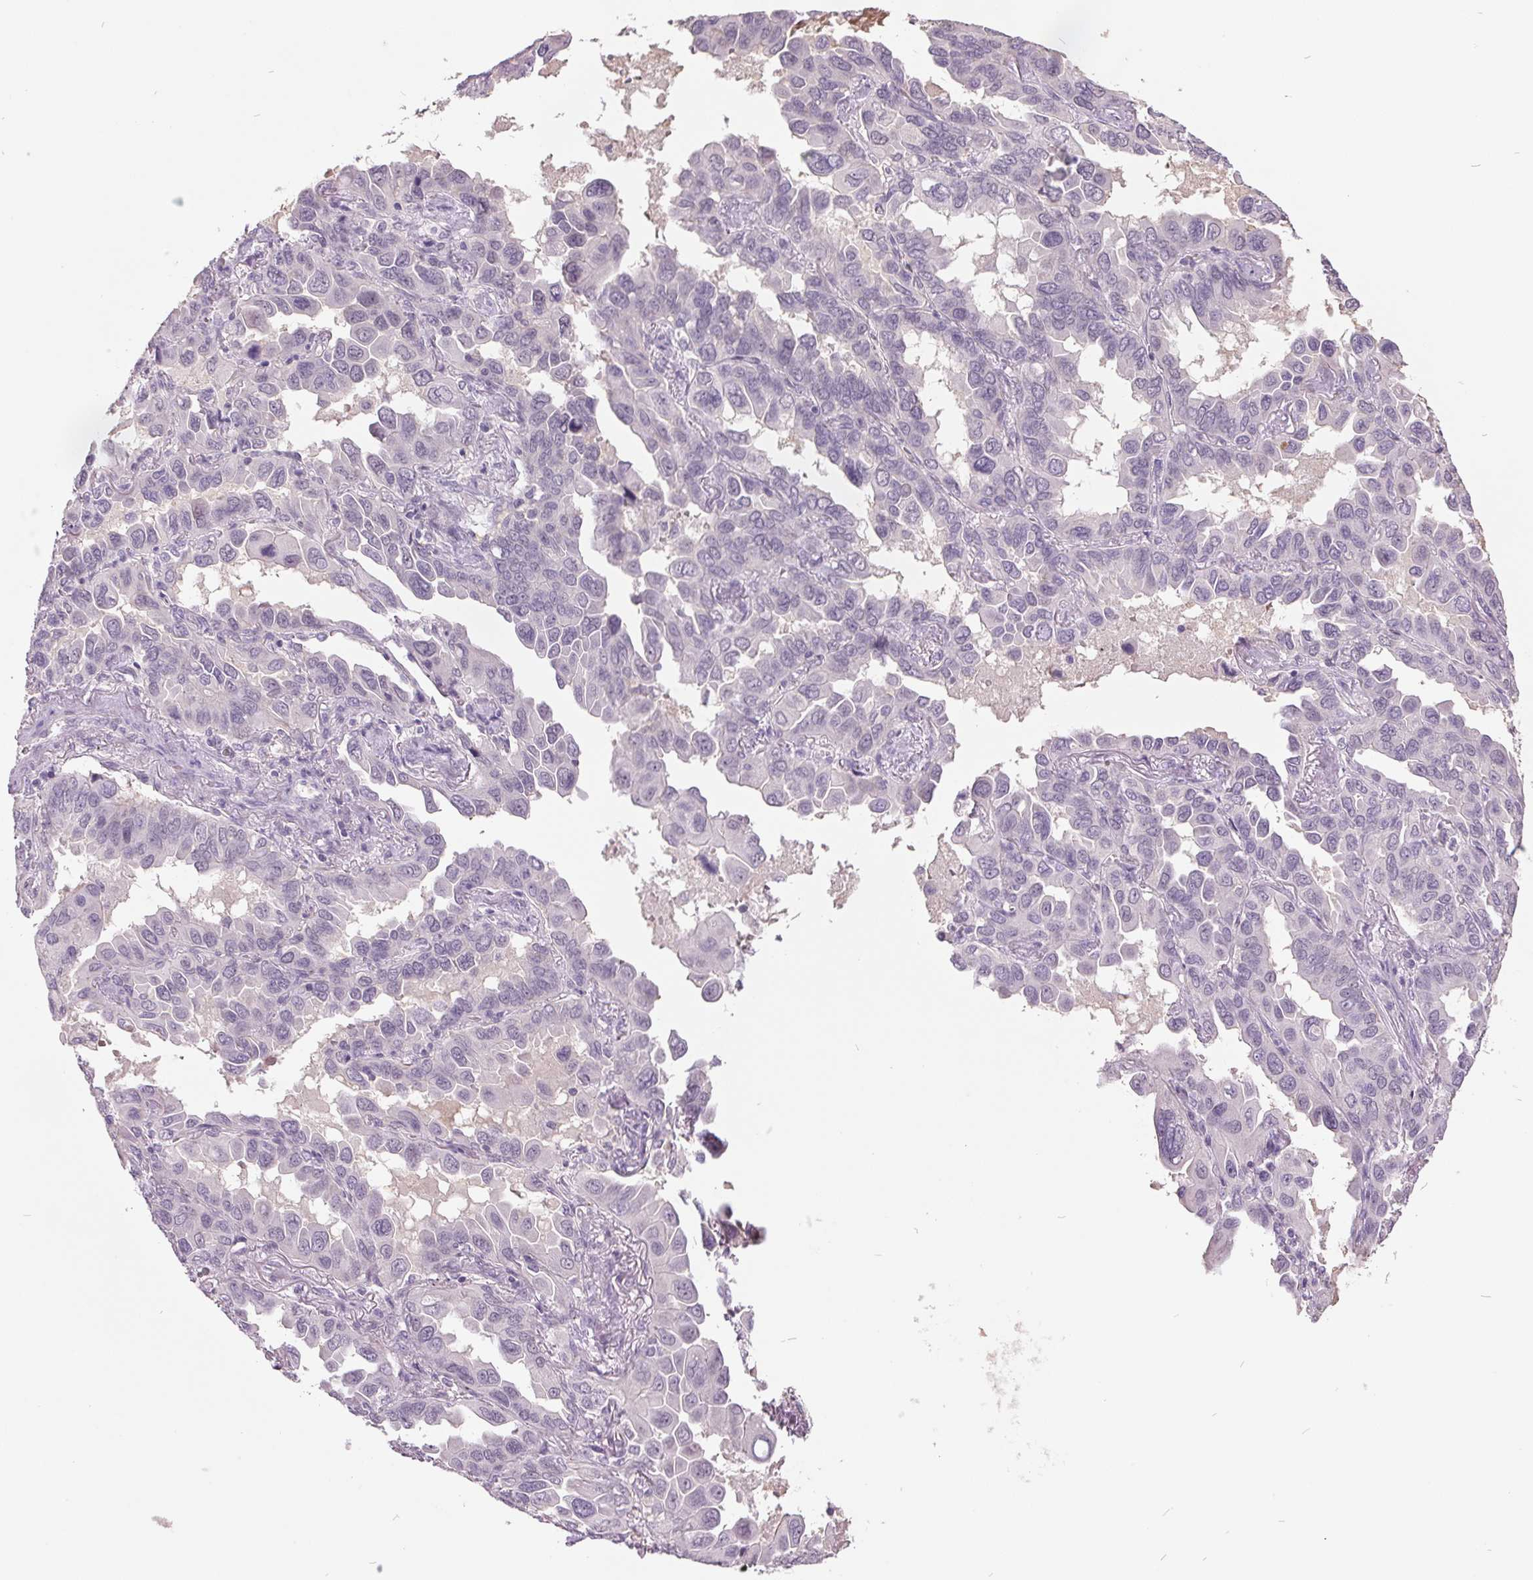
{"staining": {"intensity": "negative", "quantity": "none", "location": "none"}, "tissue": "lung cancer", "cell_type": "Tumor cells", "image_type": "cancer", "snomed": [{"axis": "morphology", "description": "Adenocarcinoma, NOS"}, {"axis": "topography", "description": "Lung"}], "caption": "A micrograph of human lung cancer (adenocarcinoma) is negative for staining in tumor cells.", "gene": "C2orf16", "patient": {"sex": "male", "age": 64}}